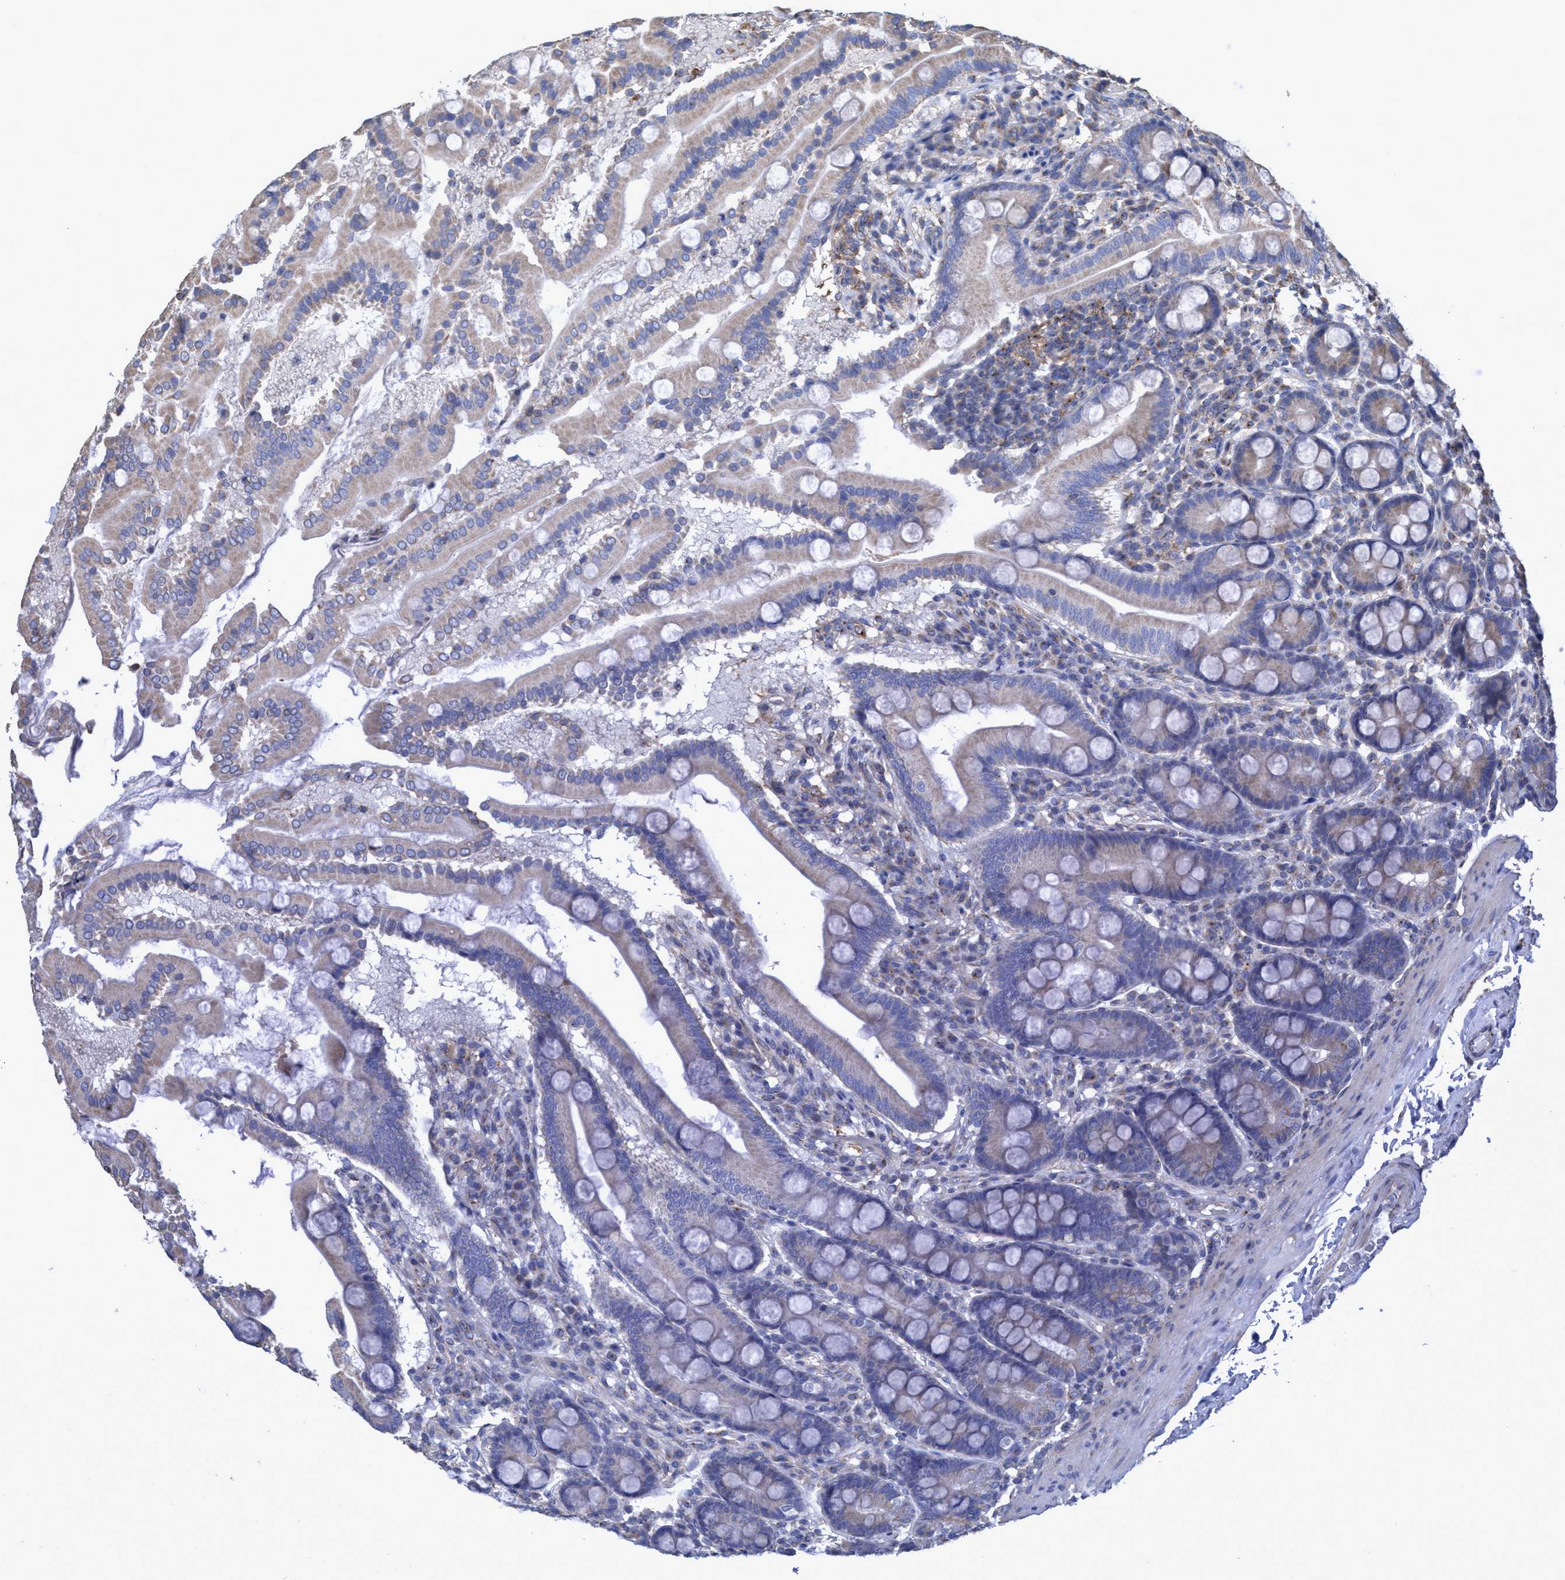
{"staining": {"intensity": "weak", "quantity": "25%-75%", "location": "cytoplasmic/membranous"}, "tissue": "duodenum", "cell_type": "Glandular cells", "image_type": "normal", "snomed": [{"axis": "morphology", "description": "Normal tissue, NOS"}, {"axis": "topography", "description": "Duodenum"}], "caption": "Immunohistochemistry micrograph of benign human duodenum stained for a protein (brown), which demonstrates low levels of weak cytoplasmic/membranous staining in approximately 25%-75% of glandular cells.", "gene": "BICD2", "patient": {"sex": "male", "age": 50}}